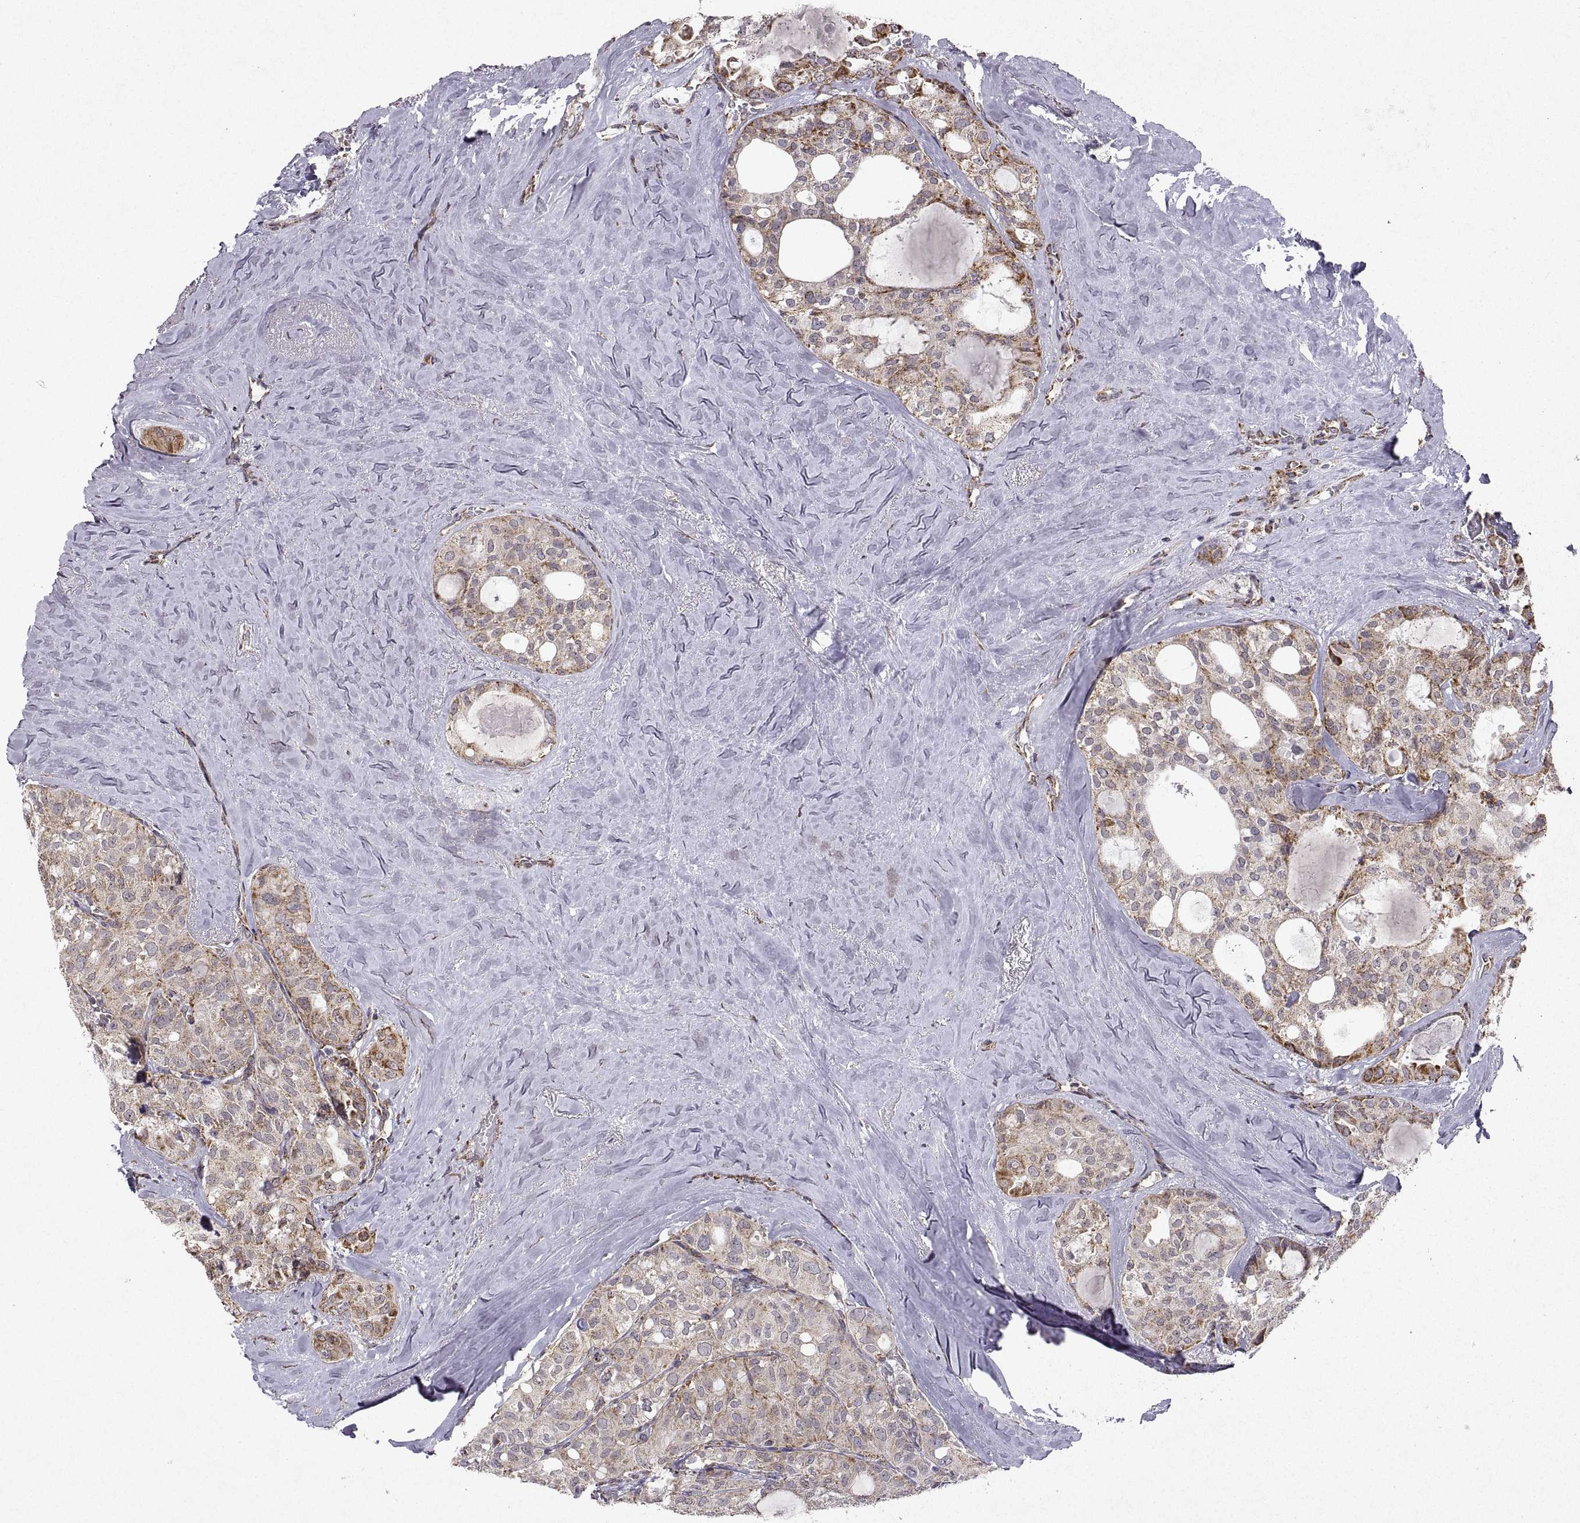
{"staining": {"intensity": "weak", "quantity": ">75%", "location": "cytoplasmic/membranous"}, "tissue": "thyroid cancer", "cell_type": "Tumor cells", "image_type": "cancer", "snomed": [{"axis": "morphology", "description": "Follicular adenoma carcinoma, NOS"}, {"axis": "topography", "description": "Thyroid gland"}], "caption": "This is an image of IHC staining of thyroid cancer (follicular adenoma carcinoma), which shows weak positivity in the cytoplasmic/membranous of tumor cells.", "gene": "MANBAL", "patient": {"sex": "male", "age": 75}}